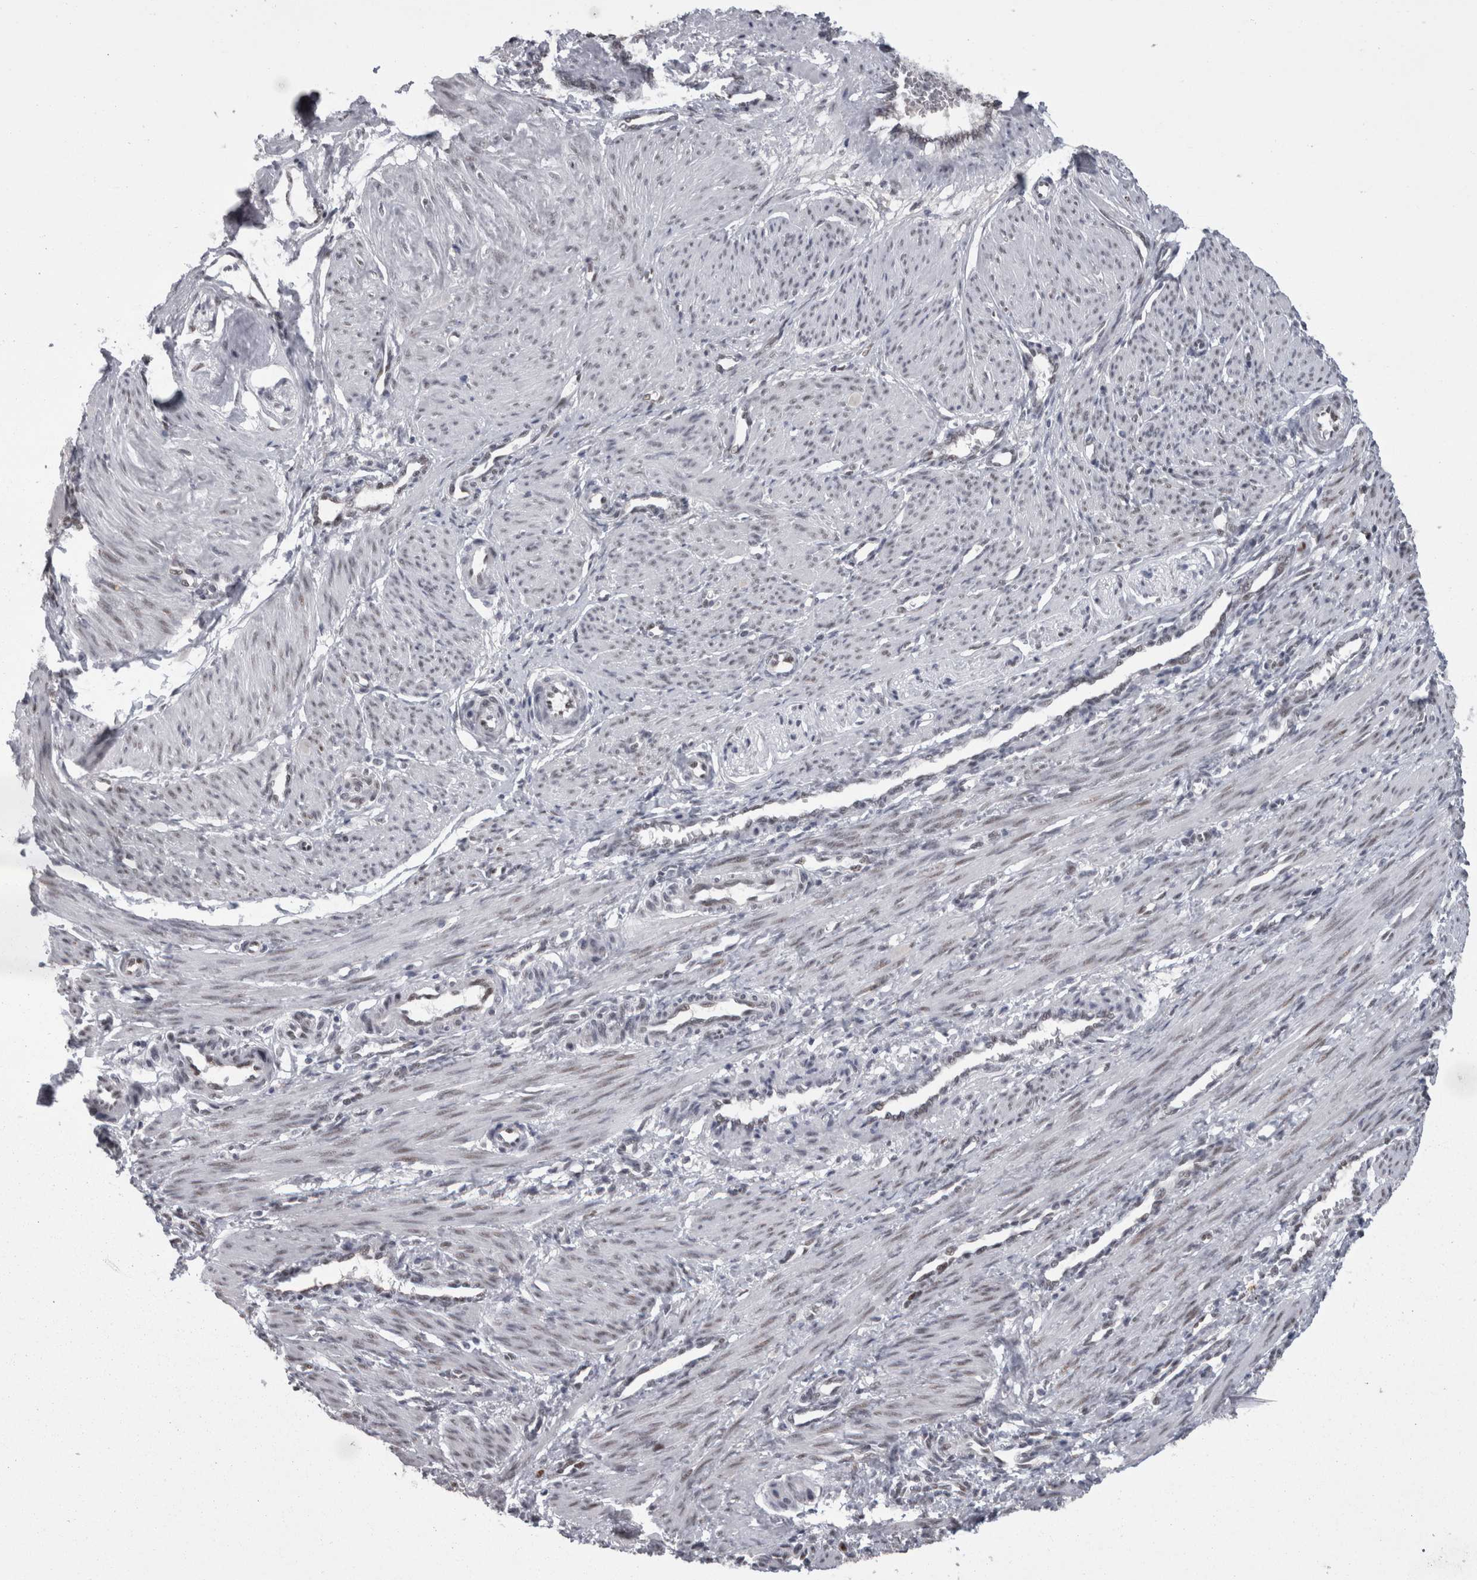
{"staining": {"intensity": "weak", "quantity": "<25%", "location": "nuclear"}, "tissue": "smooth muscle", "cell_type": "Smooth muscle cells", "image_type": "normal", "snomed": [{"axis": "morphology", "description": "Normal tissue, NOS"}, {"axis": "topography", "description": "Endometrium"}], "caption": "This is an IHC histopathology image of benign smooth muscle. There is no positivity in smooth muscle cells.", "gene": "C1orf54", "patient": {"sex": "female", "age": 33}}